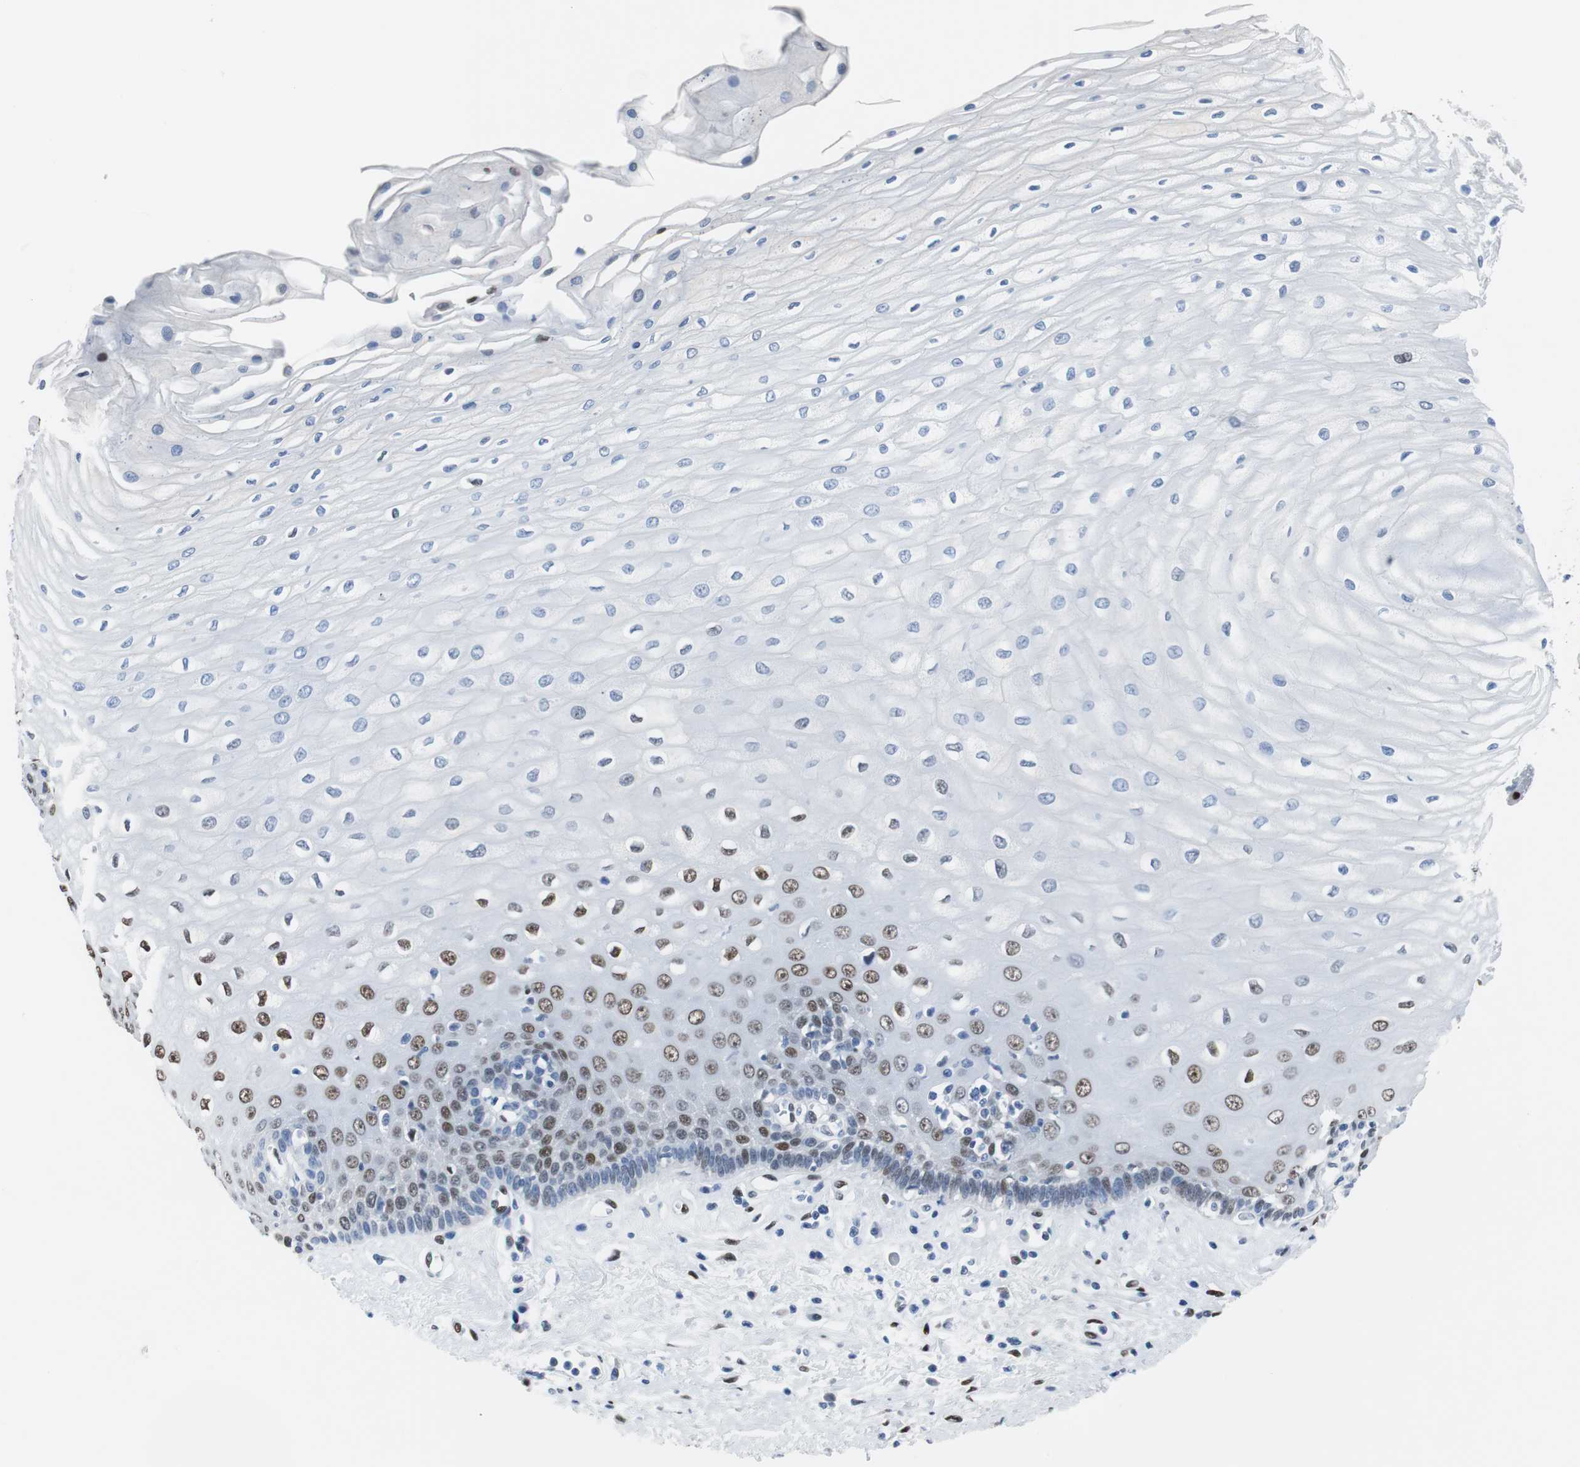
{"staining": {"intensity": "moderate", "quantity": "<25%", "location": "nuclear"}, "tissue": "esophagus", "cell_type": "Squamous epithelial cells", "image_type": "normal", "snomed": [{"axis": "morphology", "description": "Normal tissue, NOS"}, {"axis": "morphology", "description": "Squamous cell carcinoma, NOS"}, {"axis": "topography", "description": "Esophagus"}], "caption": "High-magnification brightfield microscopy of normal esophagus stained with DAB (brown) and counterstained with hematoxylin (blue). squamous epithelial cells exhibit moderate nuclear expression is seen in approximately<25% of cells. Using DAB (brown) and hematoxylin (blue) stains, captured at high magnification using brightfield microscopy.", "gene": "JUN", "patient": {"sex": "male", "age": 65}}